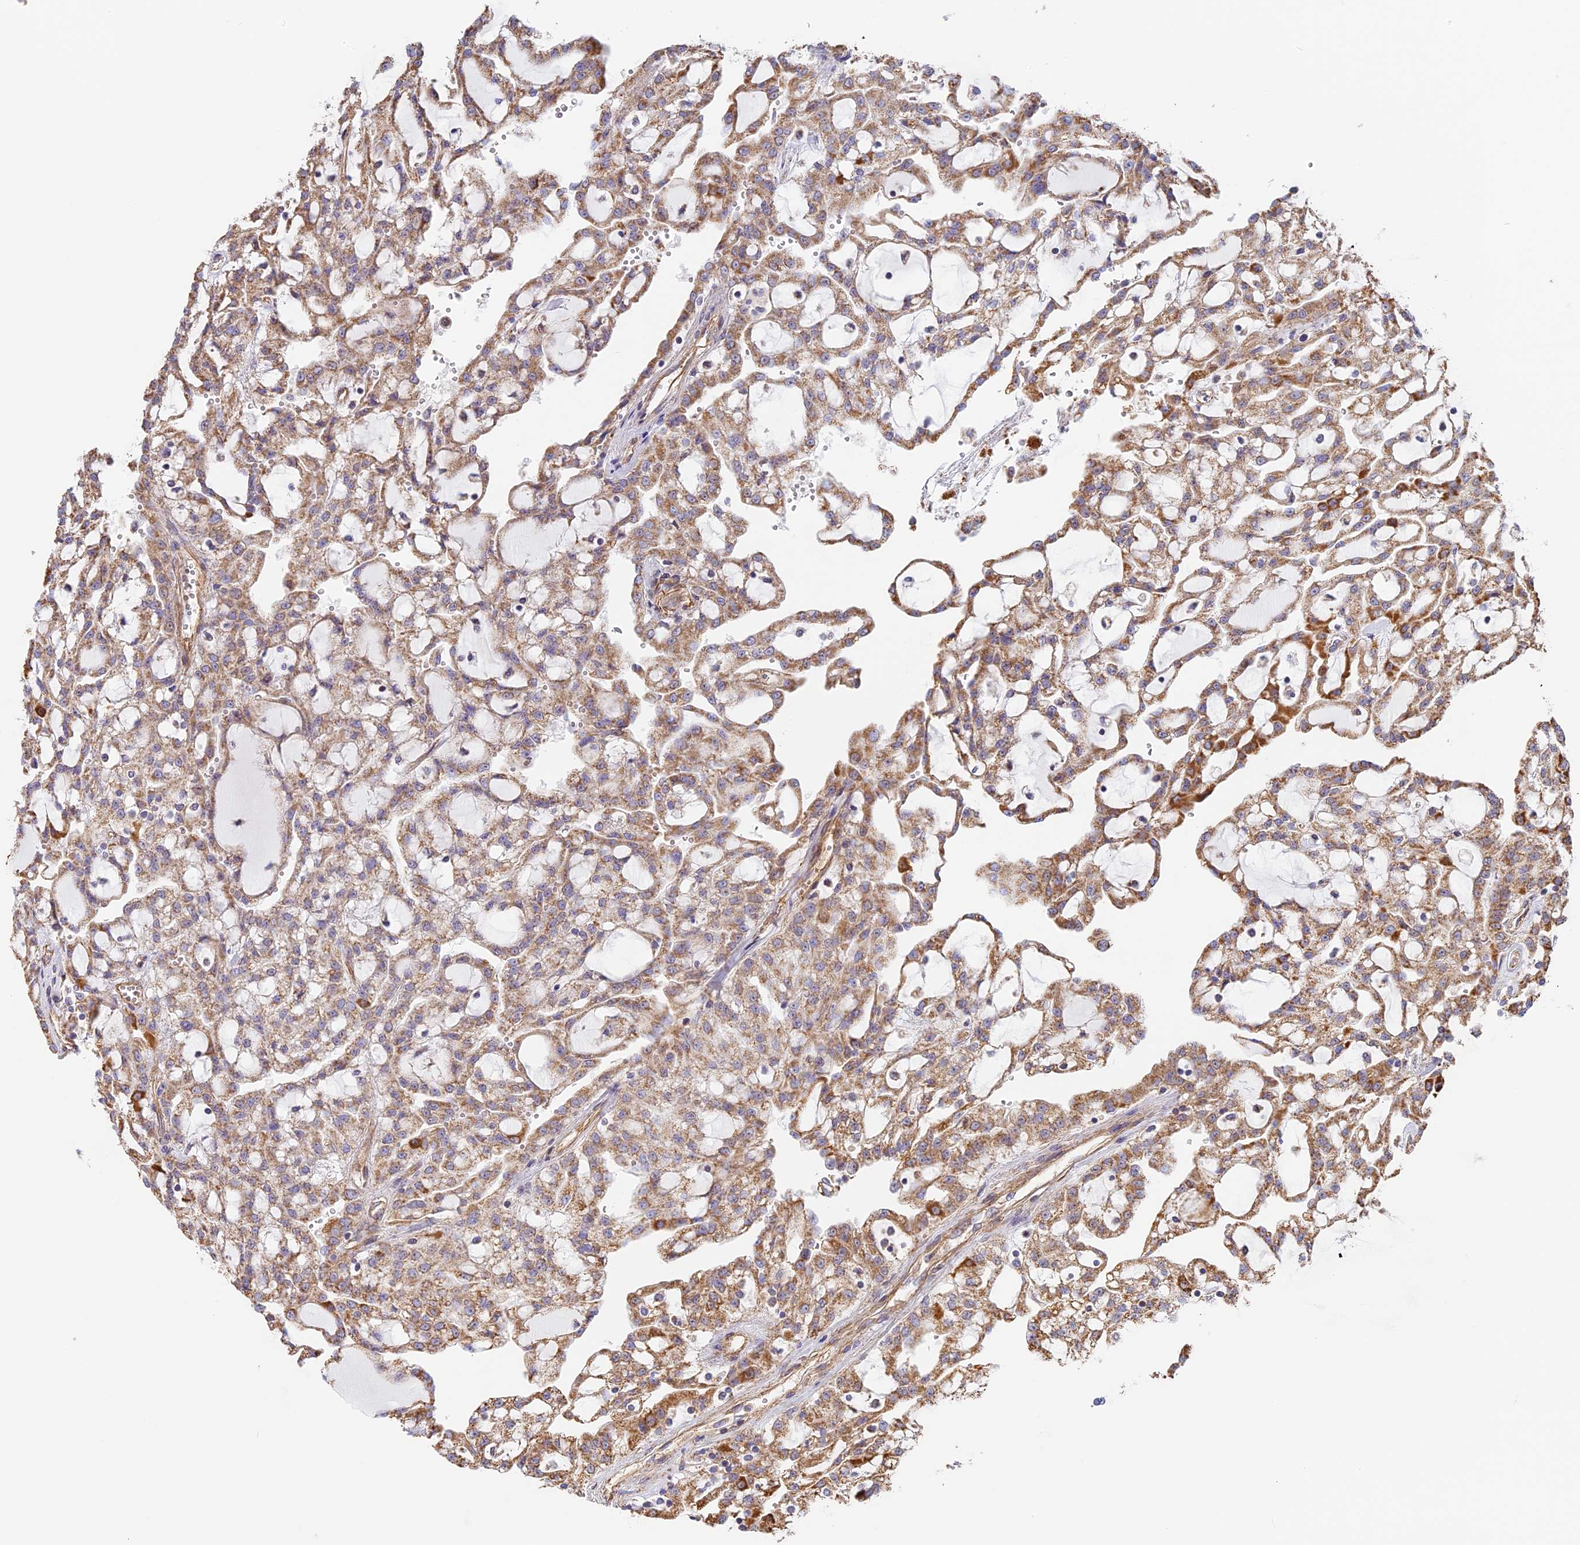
{"staining": {"intensity": "moderate", "quantity": ">75%", "location": "cytoplasmic/membranous"}, "tissue": "renal cancer", "cell_type": "Tumor cells", "image_type": "cancer", "snomed": [{"axis": "morphology", "description": "Adenocarcinoma, NOS"}, {"axis": "topography", "description": "Kidney"}], "caption": "An image of renal cancer (adenocarcinoma) stained for a protein demonstrates moderate cytoplasmic/membranous brown staining in tumor cells.", "gene": "DDA1", "patient": {"sex": "male", "age": 63}}